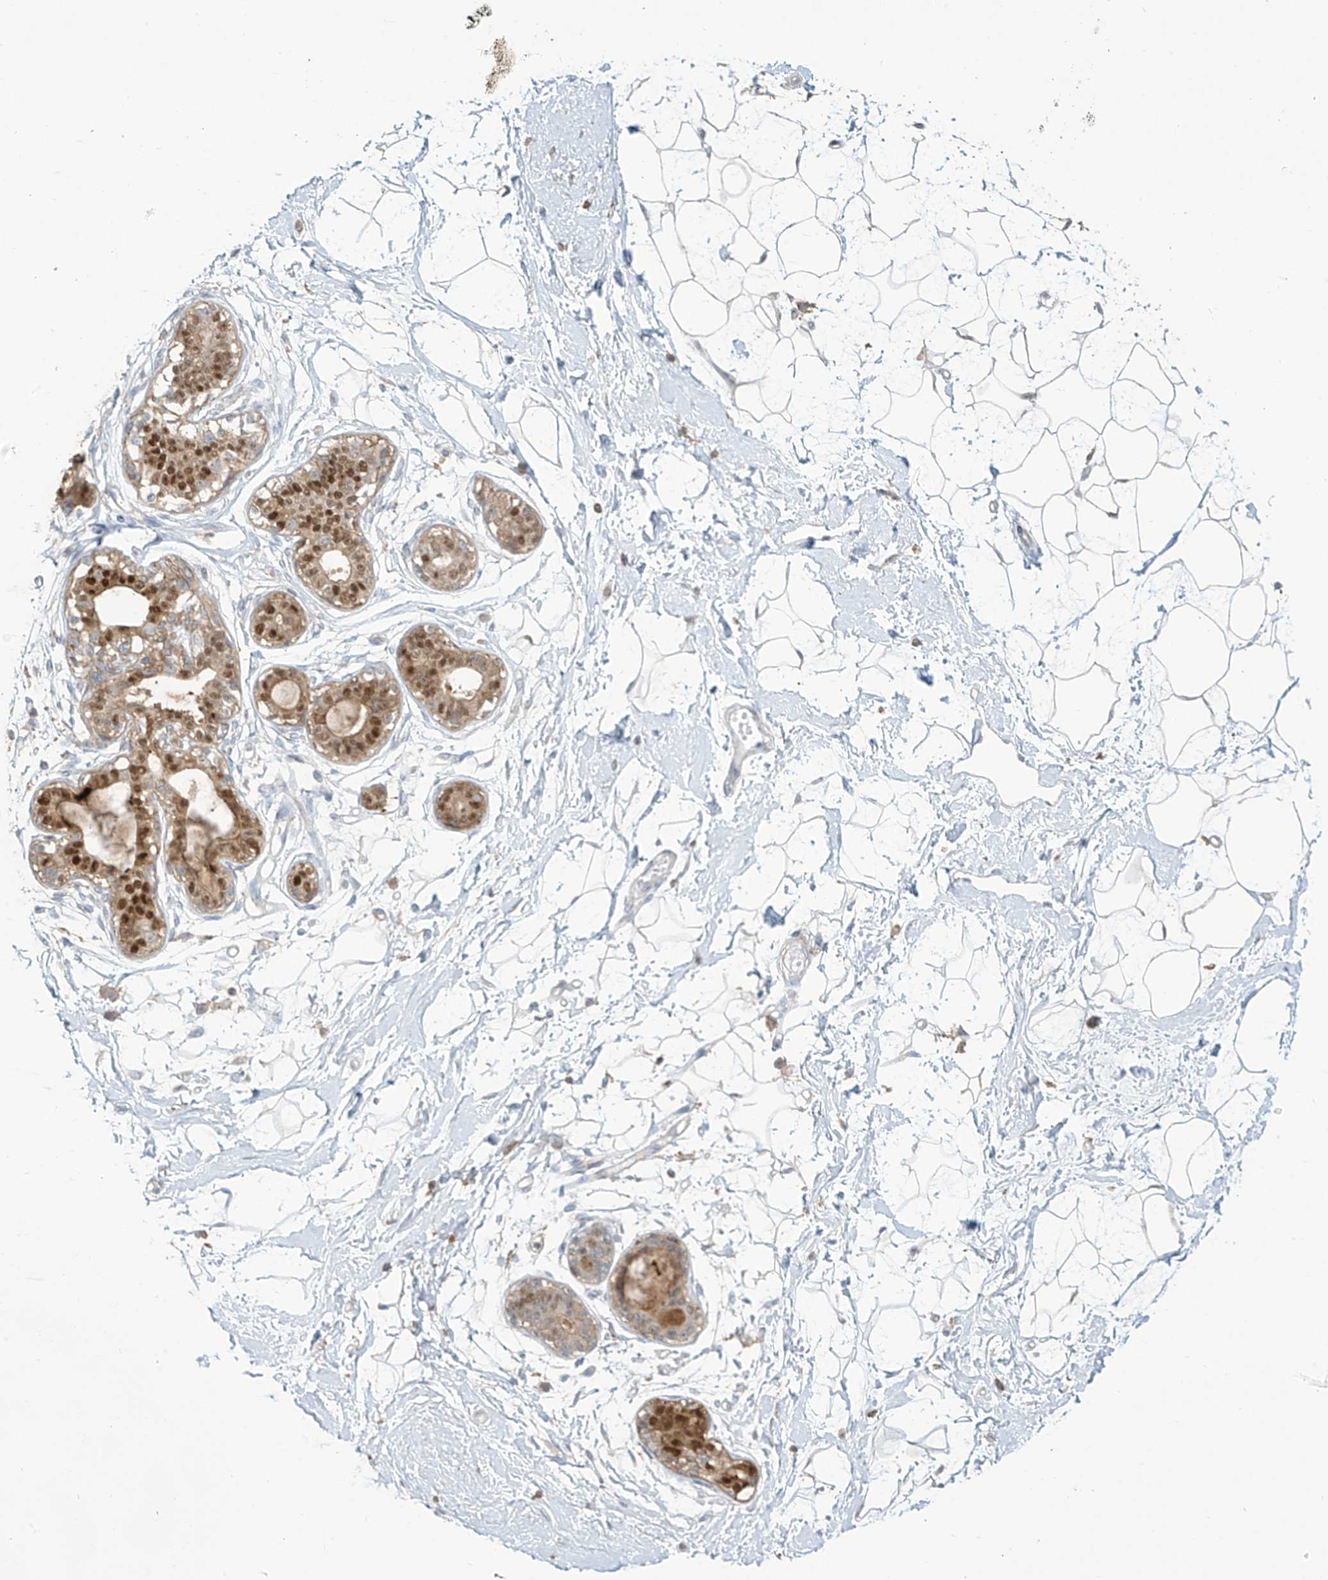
{"staining": {"intensity": "negative", "quantity": "none", "location": "none"}, "tissue": "breast", "cell_type": "Adipocytes", "image_type": "normal", "snomed": [{"axis": "morphology", "description": "Normal tissue, NOS"}, {"axis": "topography", "description": "Breast"}], "caption": "High power microscopy histopathology image of an immunohistochemistry histopathology image of benign breast, revealing no significant staining in adipocytes. (DAB IHC with hematoxylin counter stain).", "gene": "TAGAP", "patient": {"sex": "female", "age": 45}}